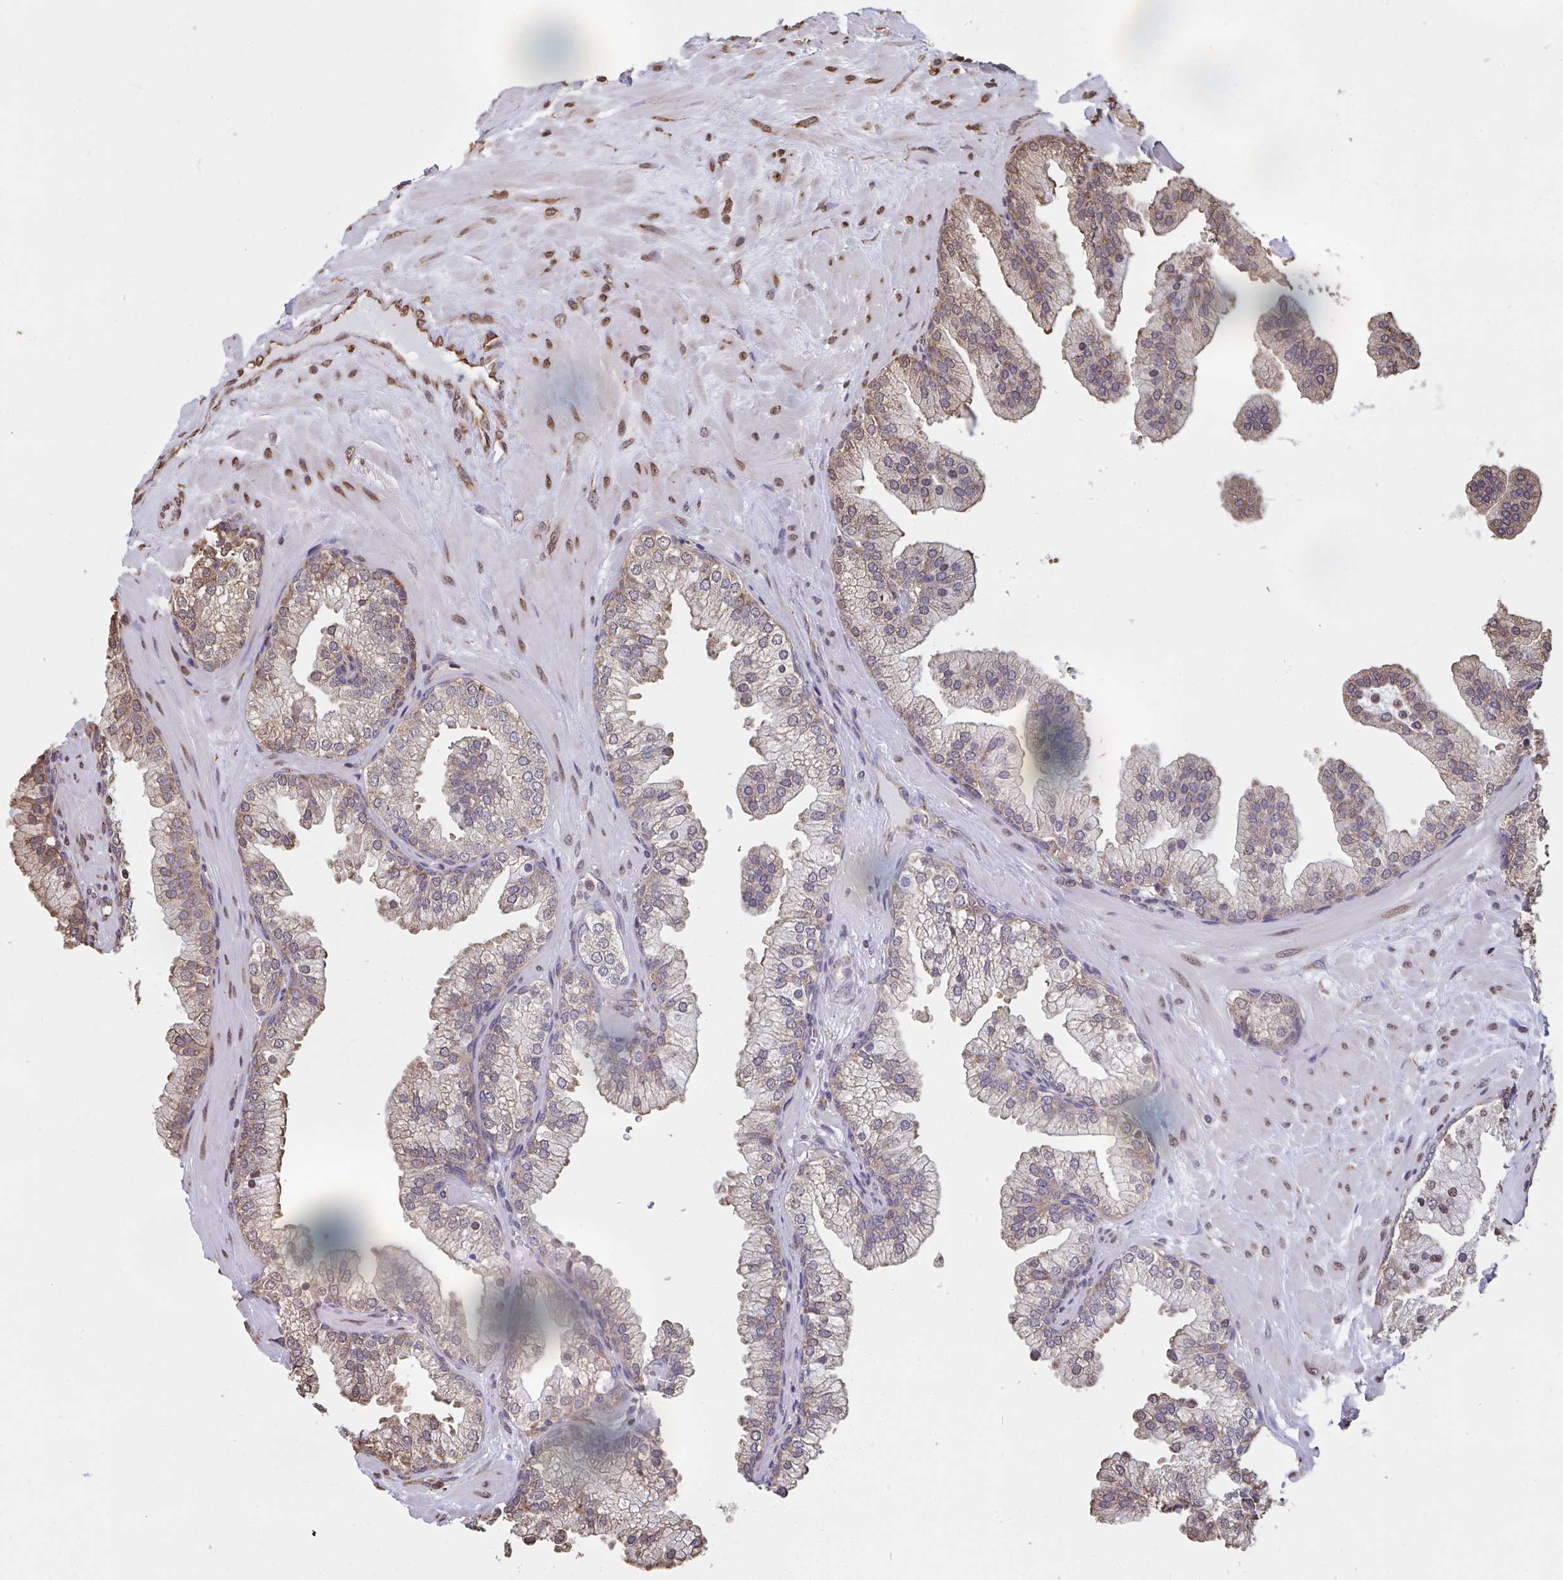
{"staining": {"intensity": "weak", "quantity": ">75%", "location": "cytoplasmic/membranous"}, "tissue": "prostate", "cell_type": "Glandular cells", "image_type": "normal", "snomed": [{"axis": "morphology", "description": "Normal tissue, NOS"}, {"axis": "topography", "description": "Prostate"}, {"axis": "topography", "description": "Peripheral nerve tissue"}], "caption": "A brown stain labels weak cytoplasmic/membranous expression of a protein in glandular cells of benign prostate. Ihc stains the protein of interest in brown and the nuclei are stained blue.", "gene": "SYNCRIP", "patient": {"sex": "male", "age": 61}}